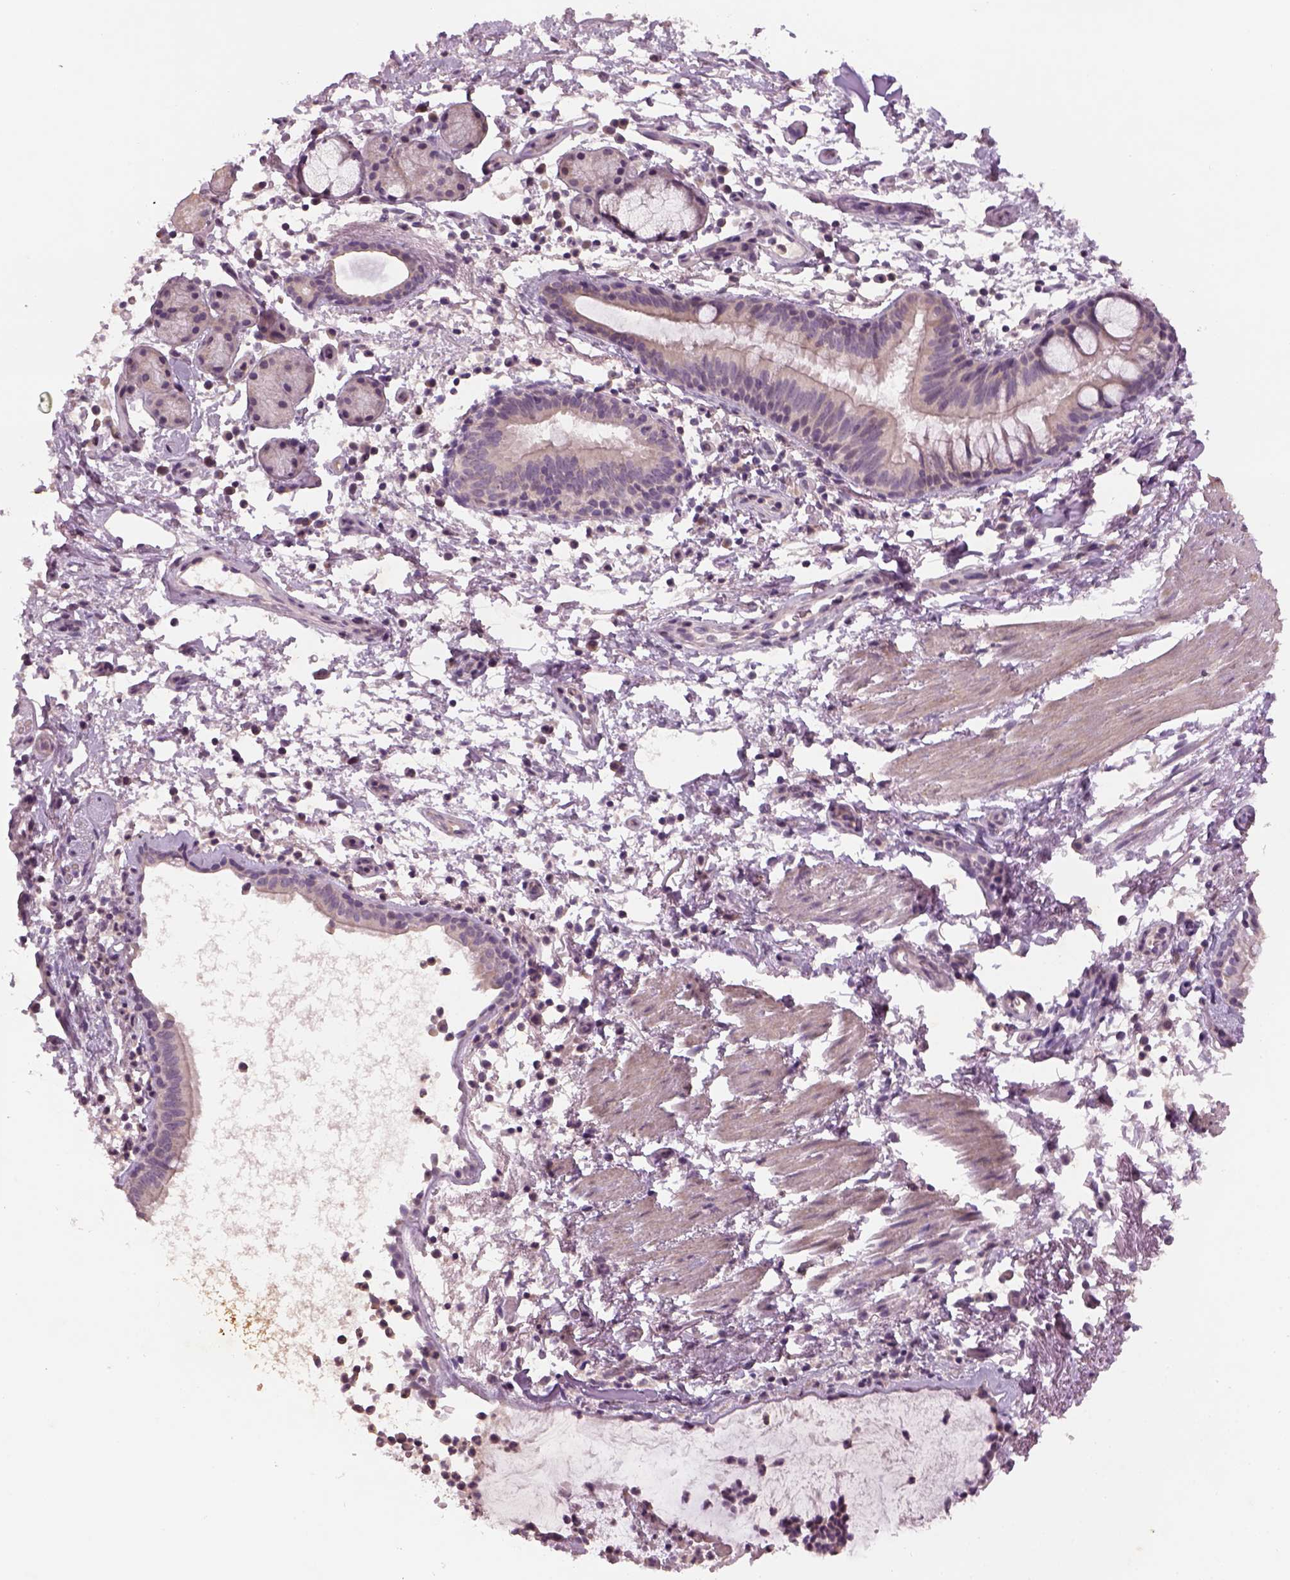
{"staining": {"intensity": "negative", "quantity": "none", "location": "none"}, "tissue": "bronchus", "cell_type": "Respiratory epithelial cells", "image_type": "normal", "snomed": [{"axis": "morphology", "description": "Normal tissue, NOS"}, {"axis": "topography", "description": "Bronchus"}], "caption": "This is a photomicrograph of IHC staining of unremarkable bronchus, which shows no expression in respiratory epithelial cells.", "gene": "GDNF", "patient": {"sex": "female", "age": 64}}